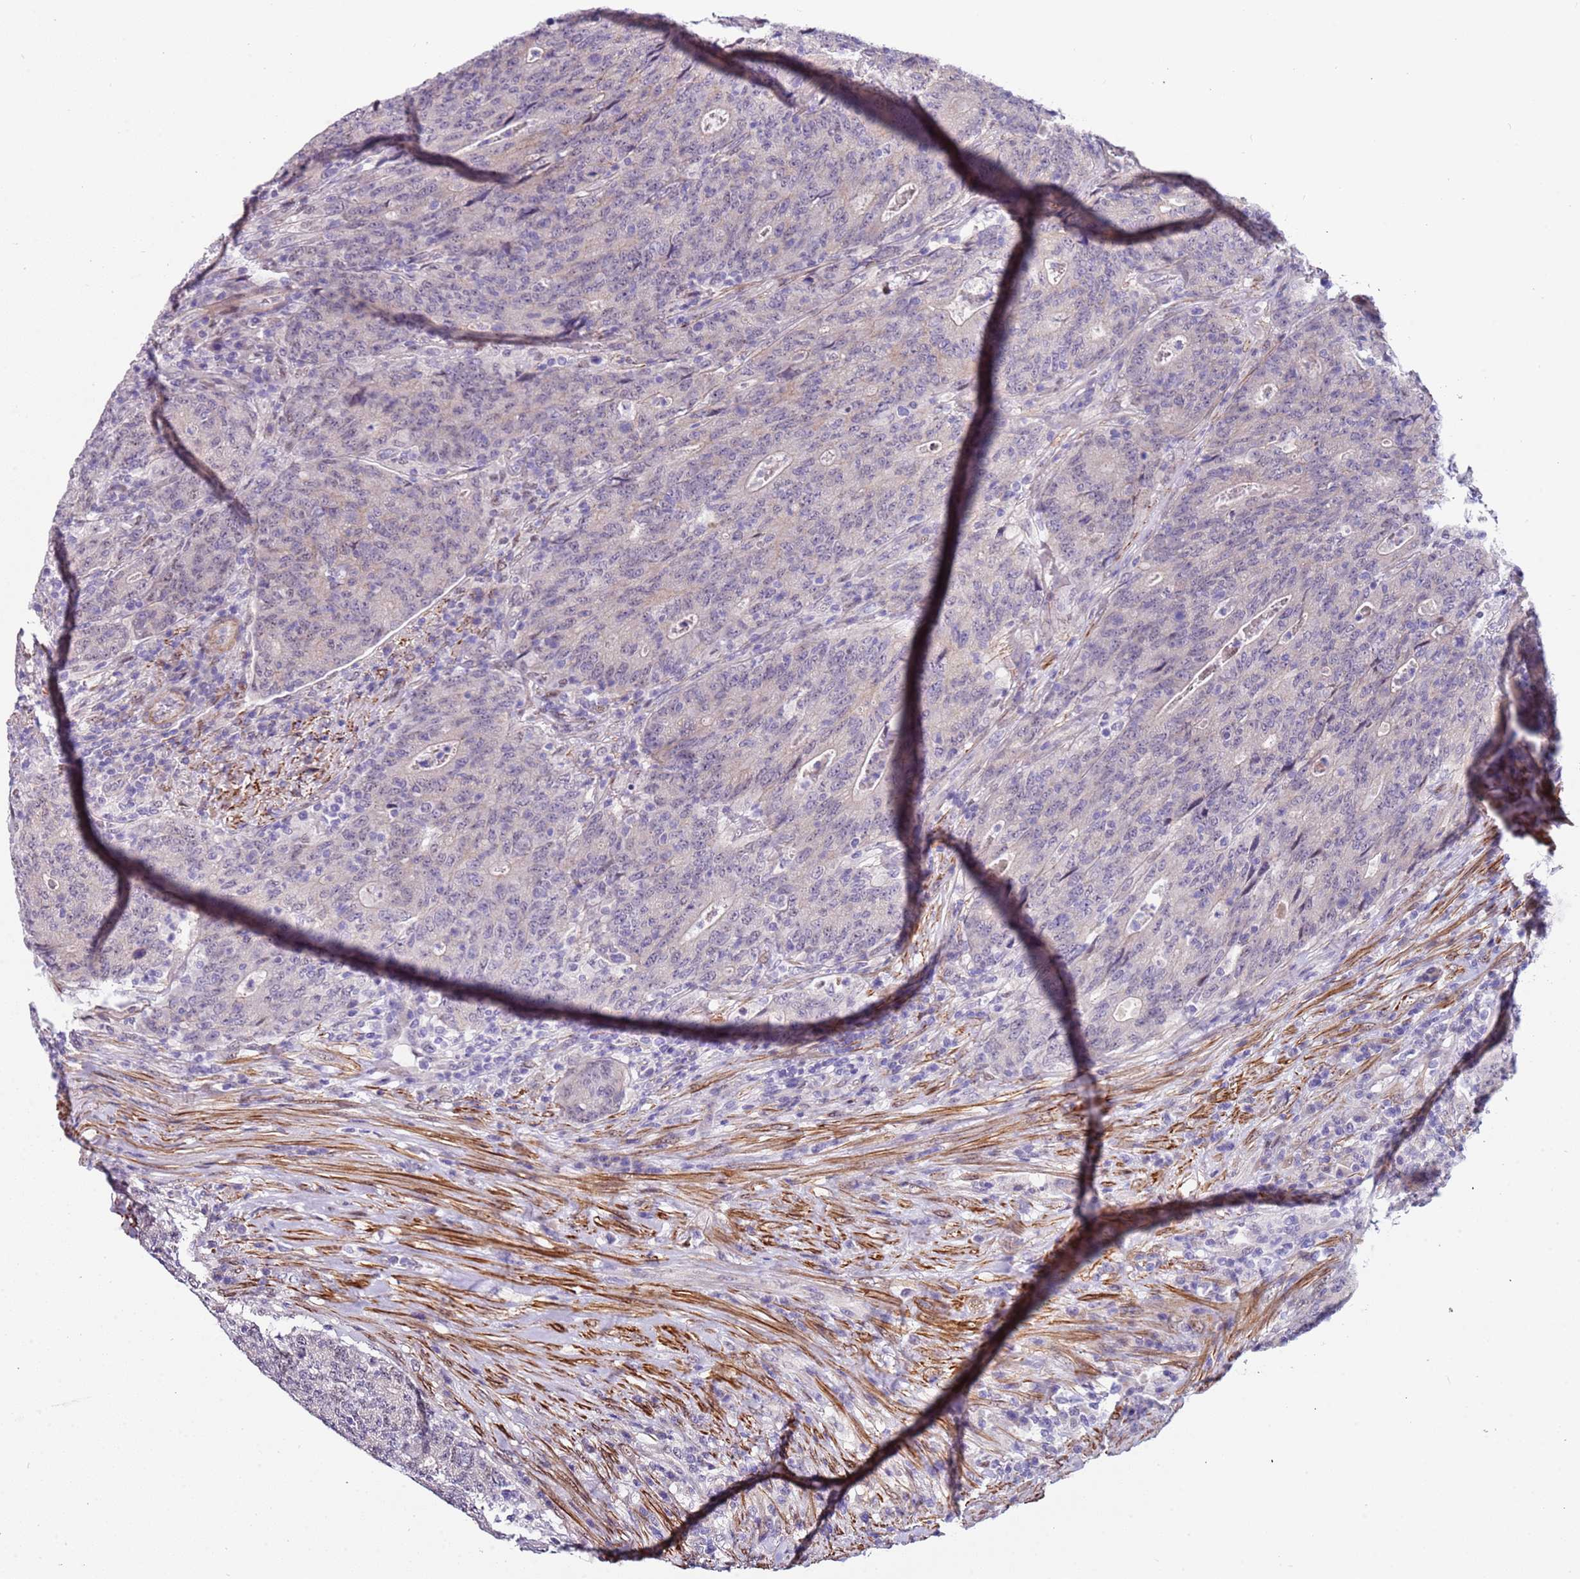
{"staining": {"intensity": "negative", "quantity": "none", "location": "none"}, "tissue": "colorectal cancer", "cell_type": "Tumor cells", "image_type": "cancer", "snomed": [{"axis": "morphology", "description": "Adenocarcinoma, NOS"}, {"axis": "topography", "description": "Colon"}], "caption": "Colorectal adenocarcinoma was stained to show a protein in brown. There is no significant staining in tumor cells.", "gene": "PLEKHH1", "patient": {"sex": "female", "age": 75}}